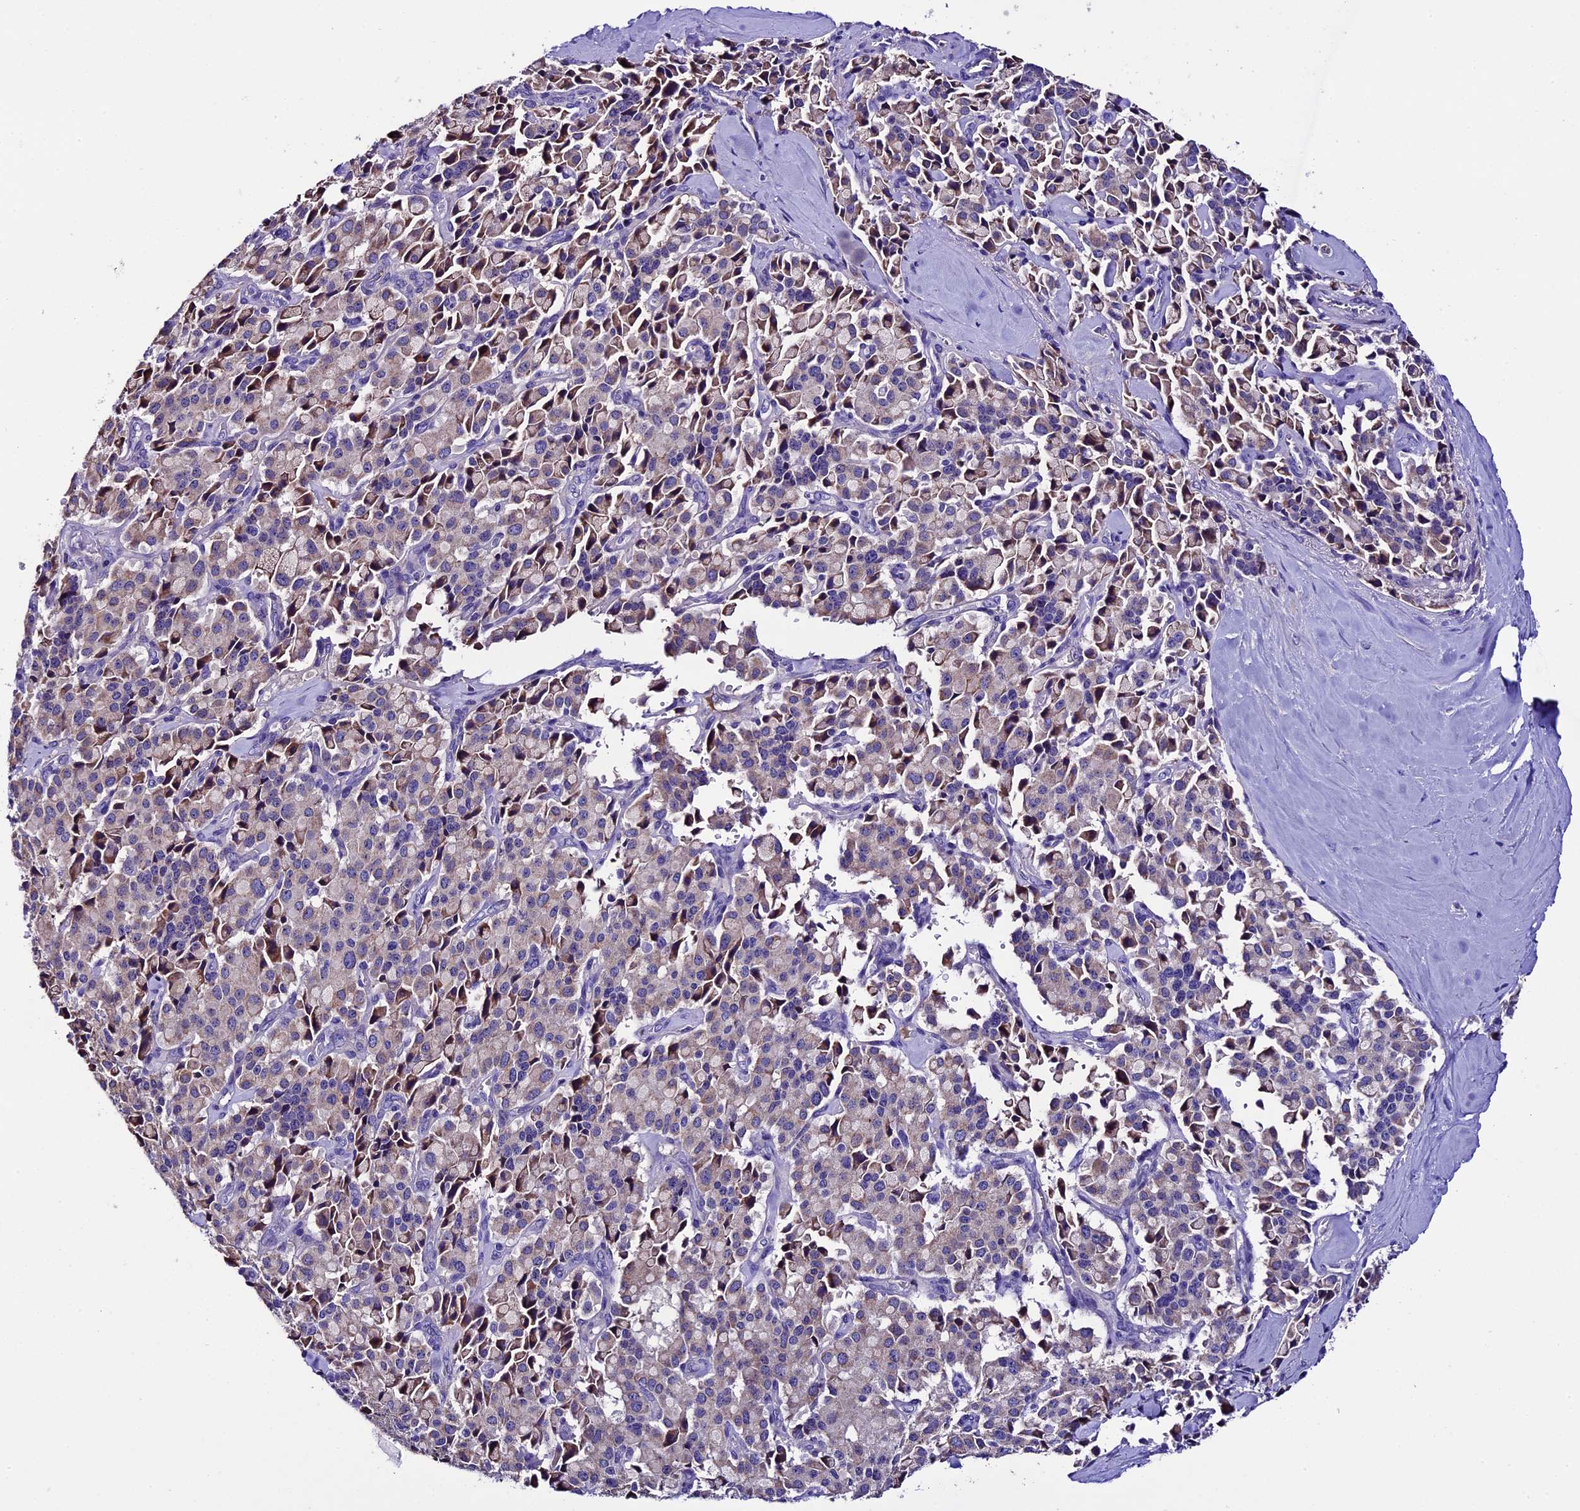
{"staining": {"intensity": "weak", "quantity": "25%-75%", "location": "cytoplasmic/membranous"}, "tissue": "pancreatic cancer", "cell_type": "Tumor cells", "image_type": "cancer", "snomed": [{"axis": "morphology", "description": "Adenocarcinoma, NOS"}, {"axis": "topography", "description": "Pancreas"}], "caption": "Weak cytoplasmic/membranous staining for a protein is present in about 25%-75% of tumor cells of pancreatic cancer (adenocarcinoma) using immunohistochemistry (IHC).", "gene": "TCP11L2", "patient": {"sex": "male", "age": 65}}